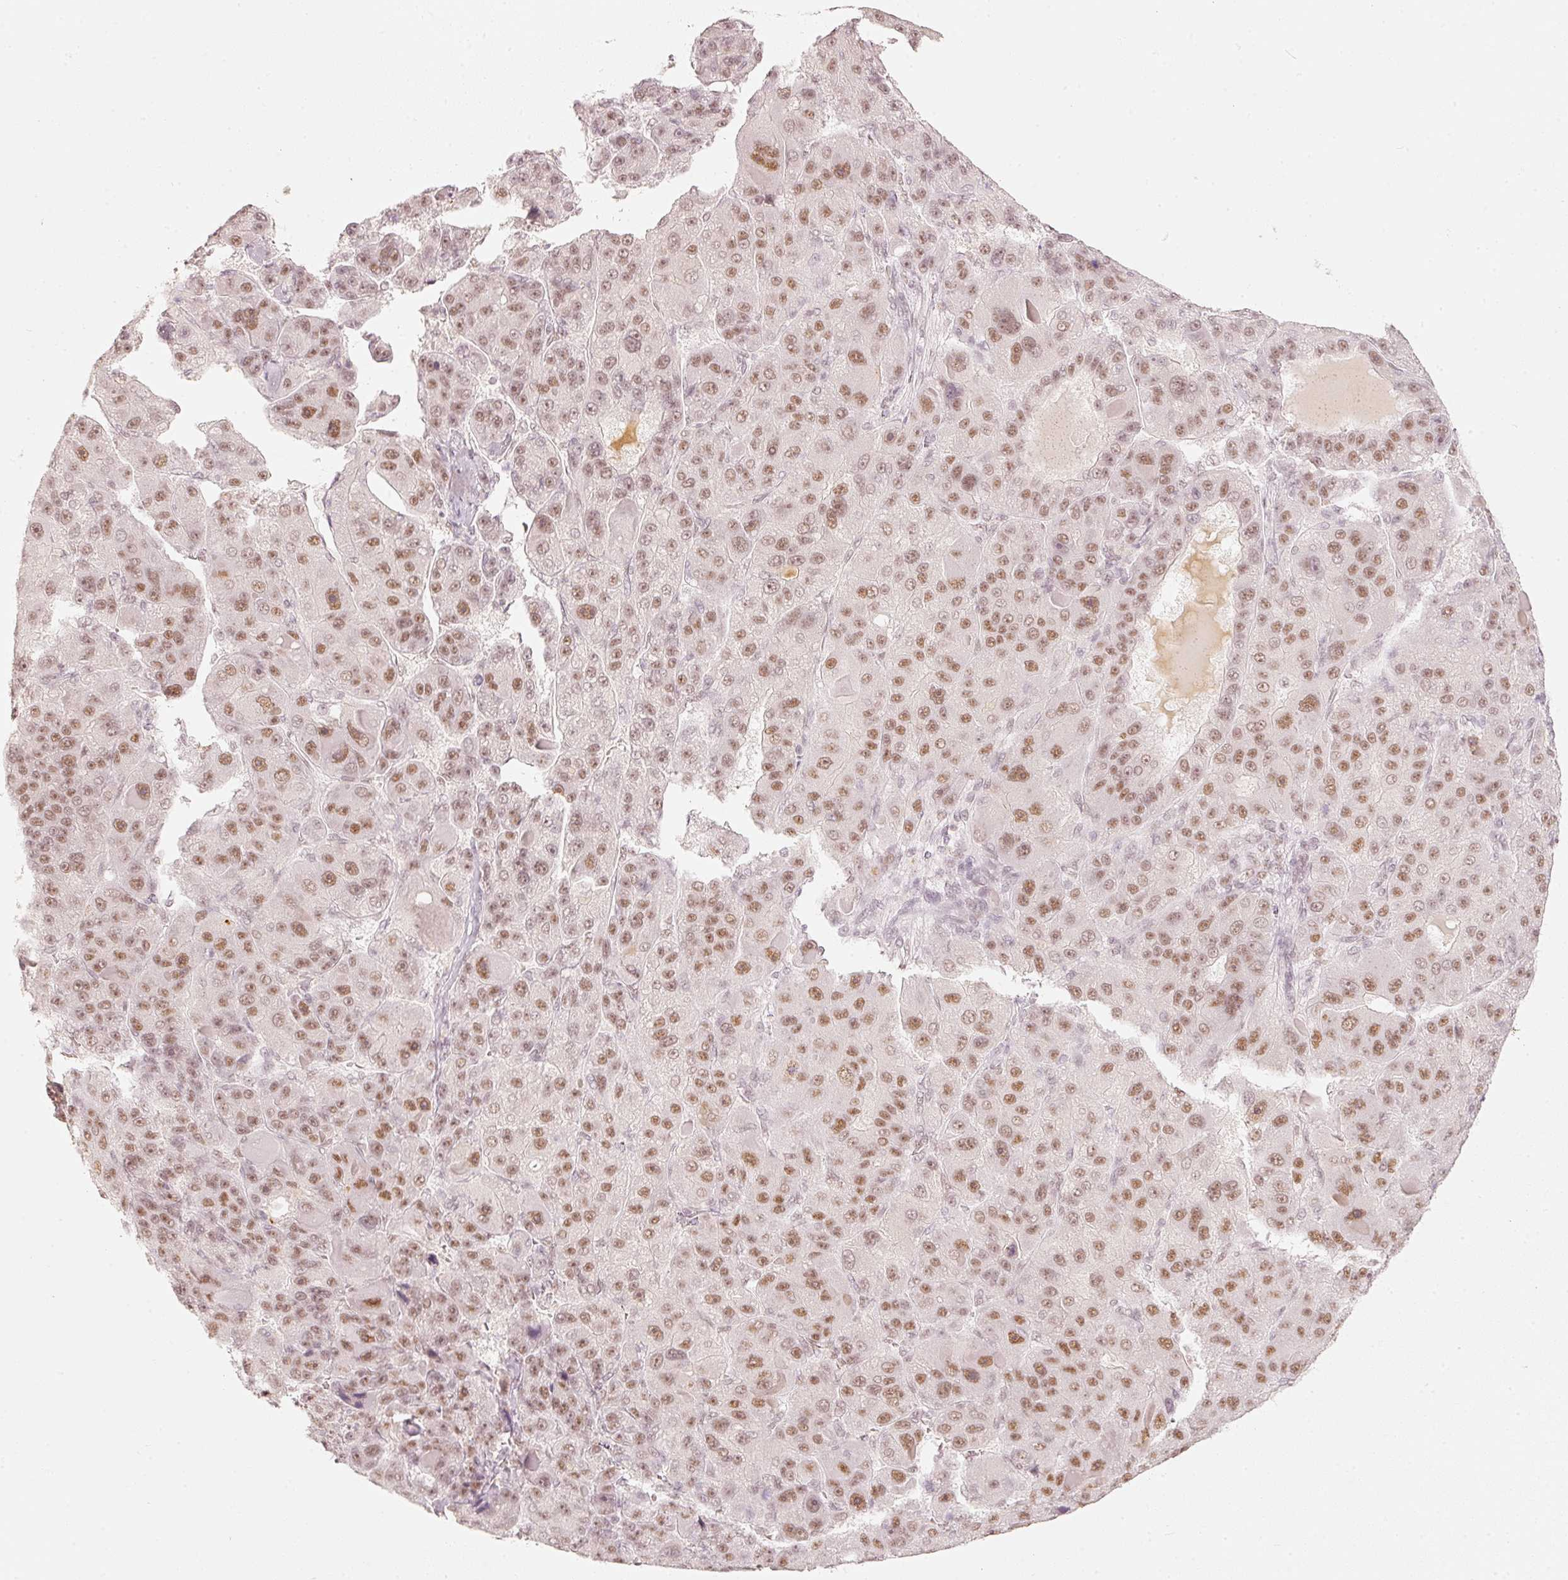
{"staining": {"intensity": "moderate", "quantity": ">75%", "location": "nuclear"}, "tissue": "liver cancer", "cell_type": "Tumor cells", "image_type": "cancer", "snomed": [{"axis": "morphology", "description": "Carcinoma, Hepatocellular, NOS"}, {"axis": "topography", "description": "Liver"}], "caption": "Immunohistochemical staining of hepatocellular carcinoma (liver) reveals medium levels of moderate nuclear positivity in approximately >75% of tumor cells.", "gene": "PPP1R10", "patient": {"sex": "male", "age": 76}}